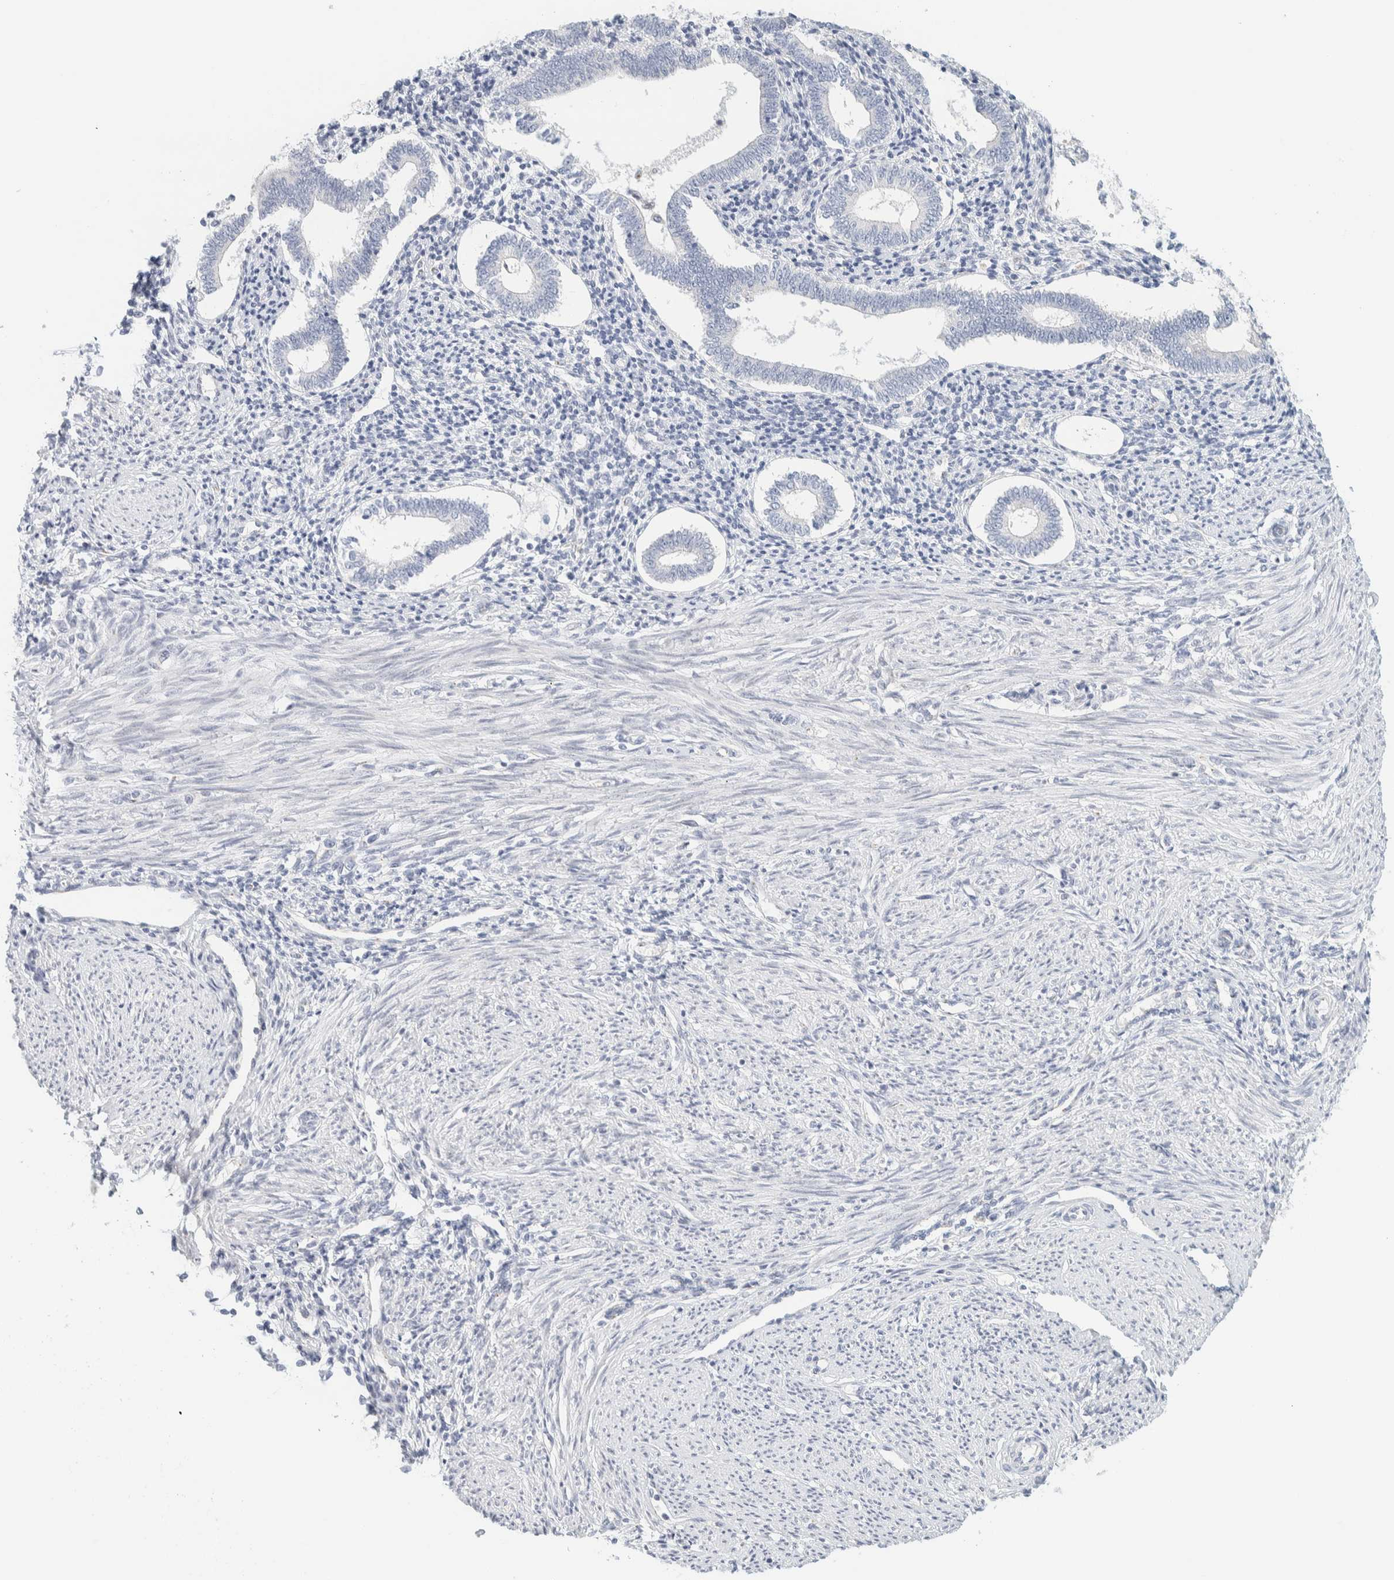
{"staining": {"intensity": "negative", "quantity": "none", "location": "none"}, "tissue": "endometrium", "cell_type": "Cells in endometrial stroma", "image_type": "normal", "snomed": [{"axis": "morphology", "description": "Normal tissue, NOS"}, {"axis": "topography", "description": "Endometrium"}], "caption": "This is a image of immunohistochemistry (IHC) staining of benign endometrium, which shows no staining in cells in endometrial stroma.", "gene": "SPNS3", "patient": {"sex": "female", "age": 42}}